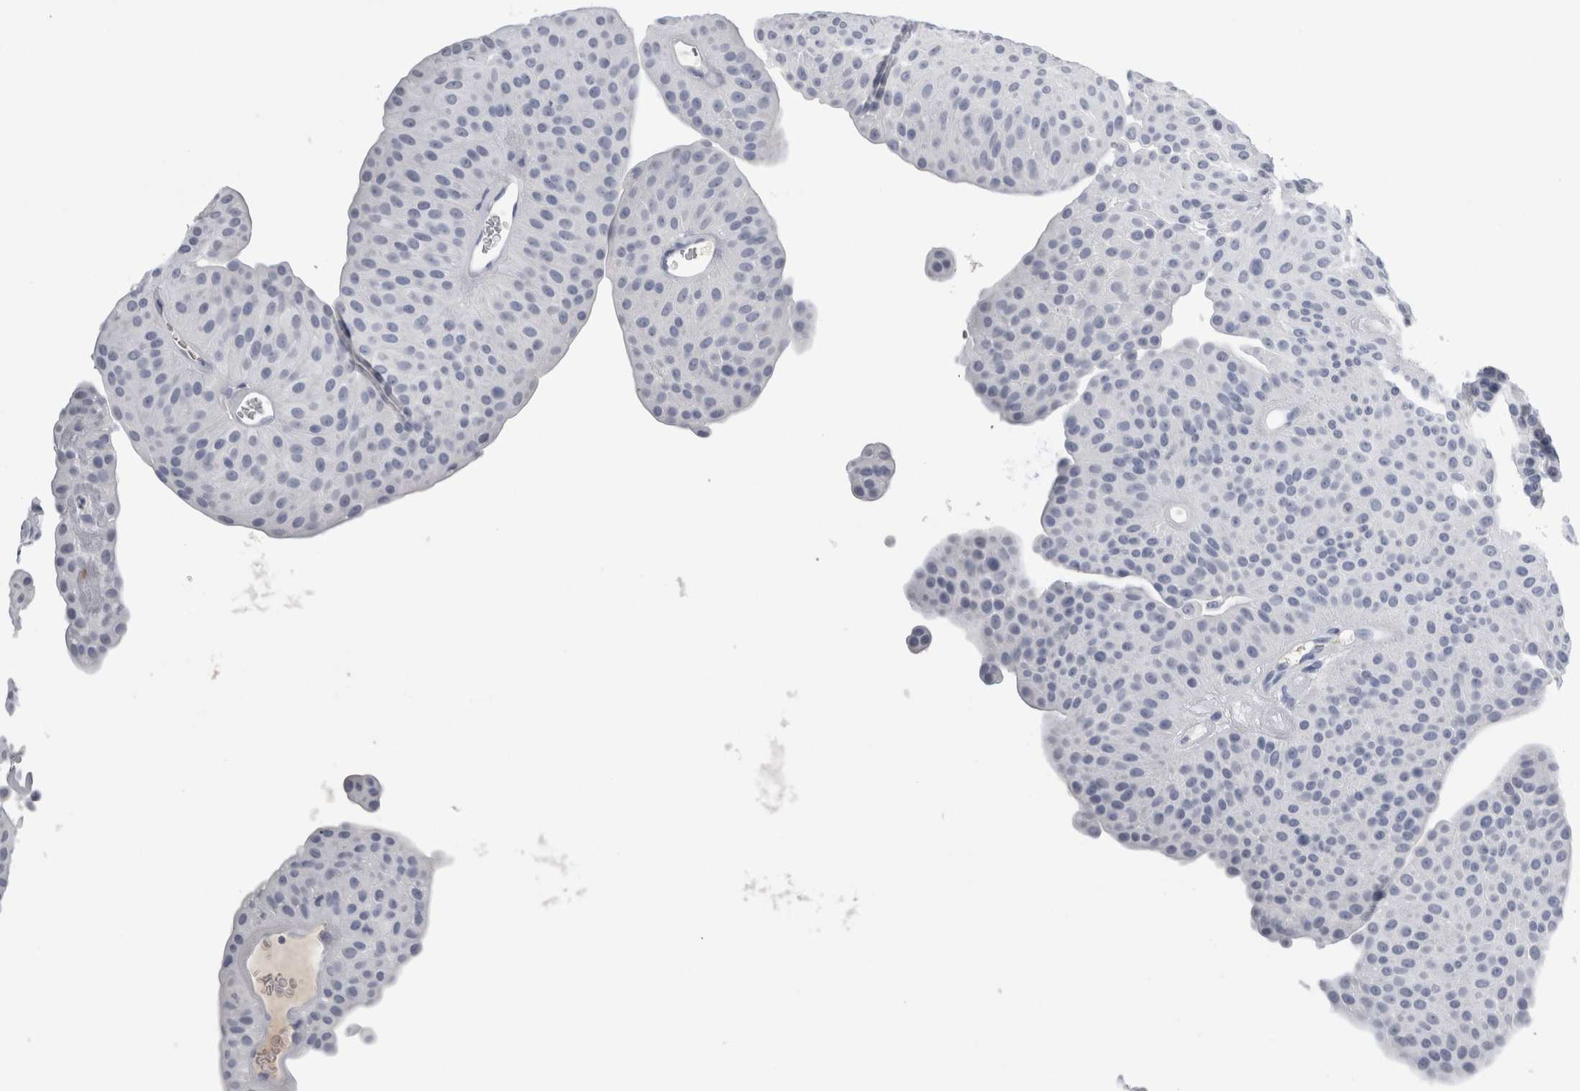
{"staining": {"intensity": "negative", "quantity": "none", "location": "none"}, "tissue": "urothelial cancer", "cell_type": "Tumor cells", "image_type": "cancer", "snomed": [{"axis": "morphology", "description": "Urothelial carcinoma, Low grade"}, {"axis": "topography", "description": "Urinary bladder"}], "caption": "This is an immunohistochemistry (IHC) photomicrograph of human low-grade urothelial carcinoma. There is no positivity in tumor cells.", "gene": "S100A12", "patient": {"sex": "female", "age": 60}}